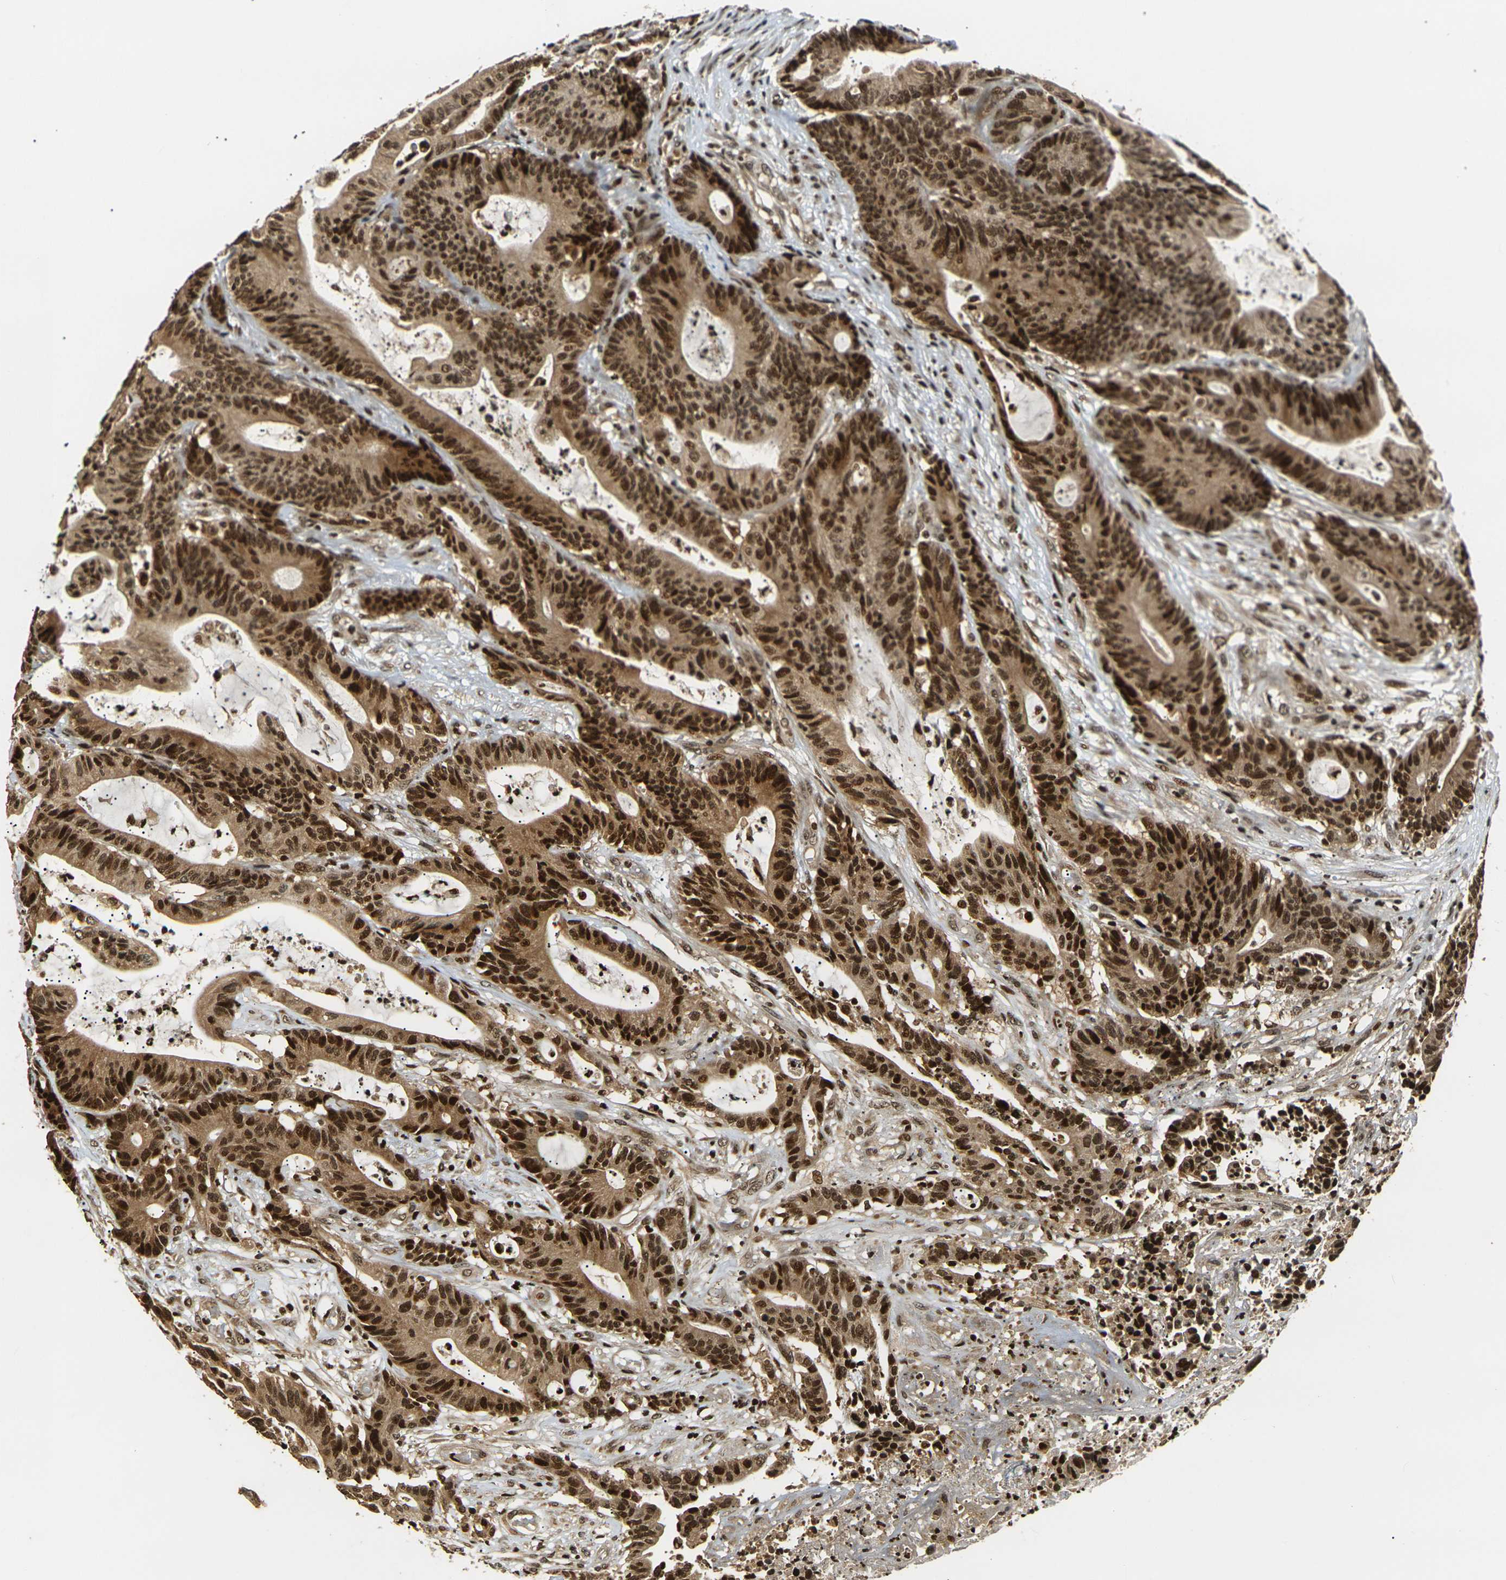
{"staining": {"intensity": "strong", "quantity": ">75%", "location": "cytoplasmic/membranous,nuclear"}, "tissue": "colorectal cancer", "cell_type": "Tumor cells", "image_type": "cancer", "snomed": [{"axis": "morphology", "description": "Adenocarcinoma, NOS"}, {"axis": "topography", "description": "Colon"}], "caption": "Strong cytoplasmic/membranous and nuclear staining is identified in approximately >75% of tumor cells in colorectal adenocarcinoma. (brown staining indicates protein expression, while blue staining denotes nuclei).", "gene": "ACTL6A", "patient": {"sex": "female", "age": 84}}